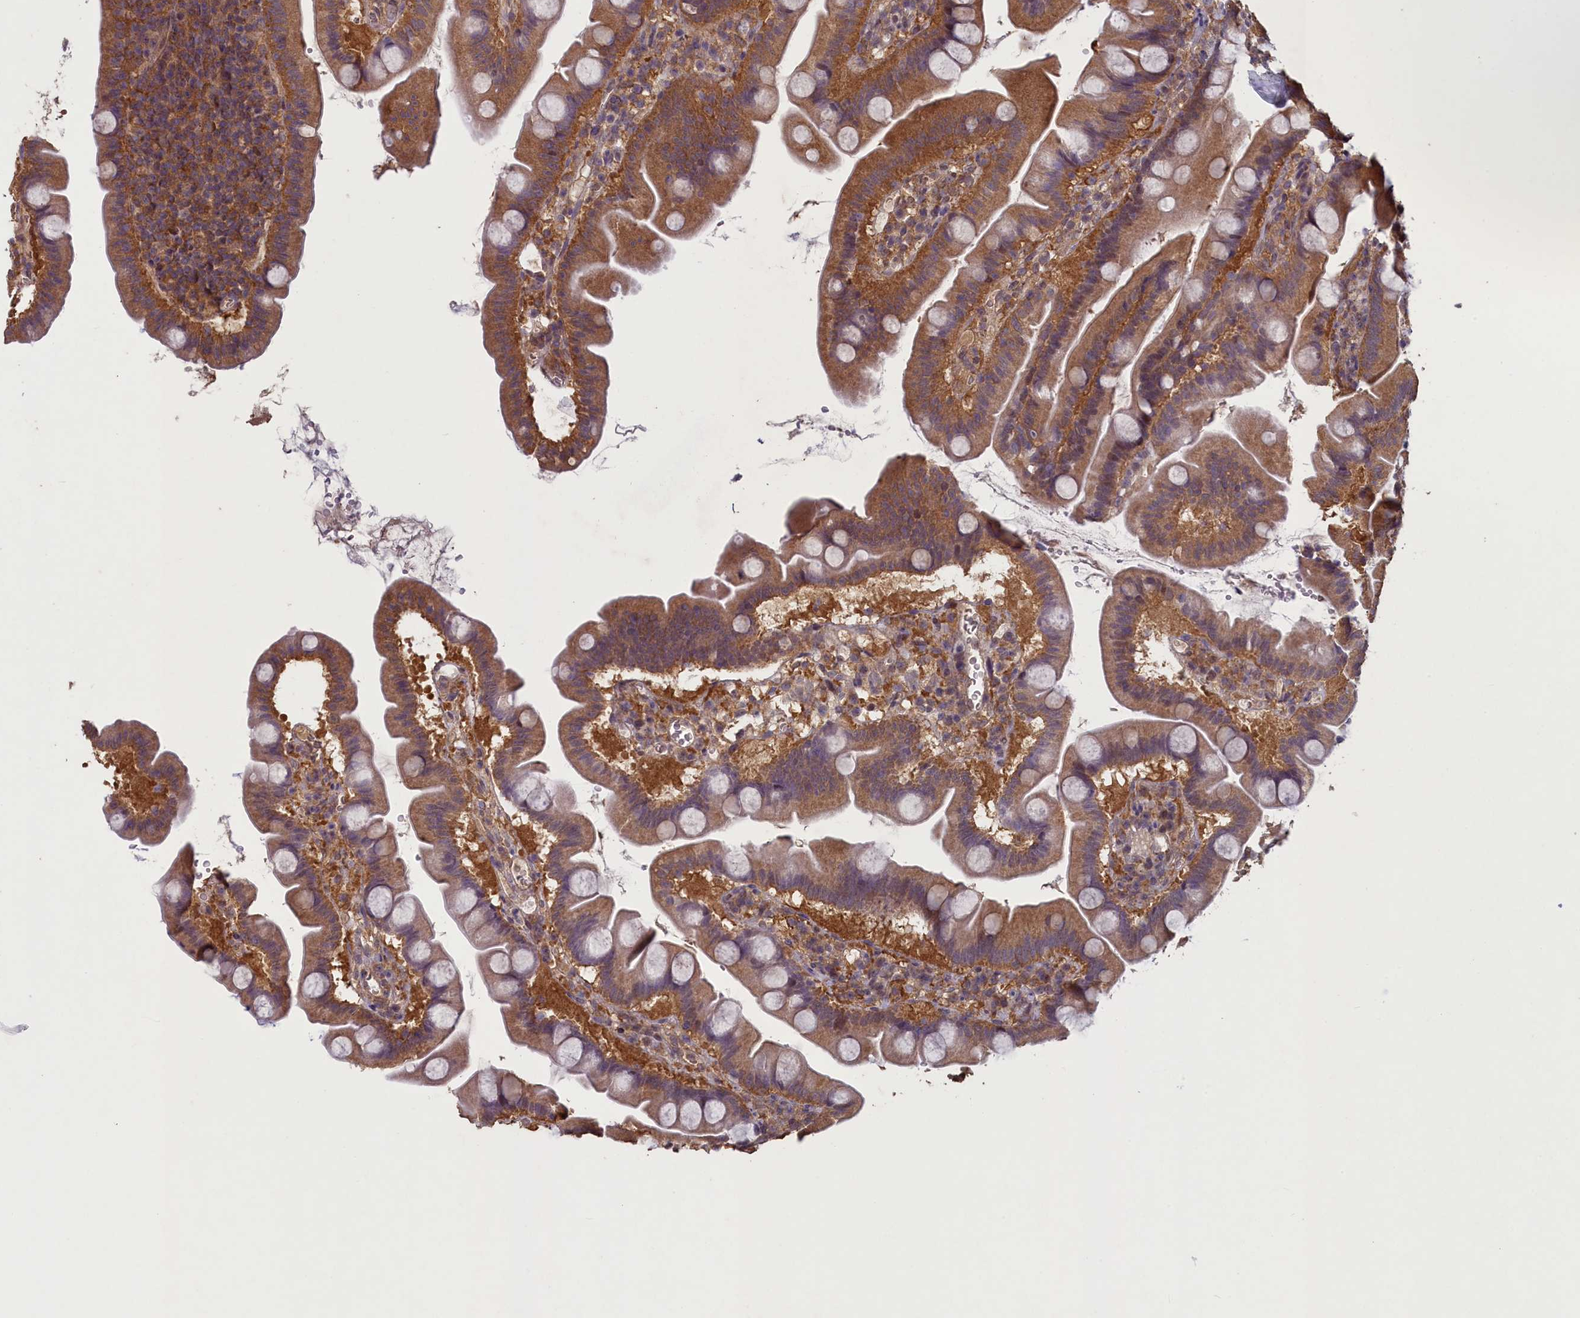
{"staining": {"intensity": "moderate", "quantity": ">75%", "location": "cytoplasmic/membranous,nuclear"}, "tissue": "small intestine", "cell_type": "Glandular cells", "image_type": "normal", "snomed": [{"axis": "morphology", "description": "Normal tissue, NOS"}, {"axis": "topography", "description": "Small intestine"}], "caption": "Brown immunohistochemical staining in benign human small intestine reveals moderate cytoplasmic/membranous,nuclear positivity in about >75% of glandular cells.", "gene": "NUBP1", "patient": {"sex": "female", "age": 68}}